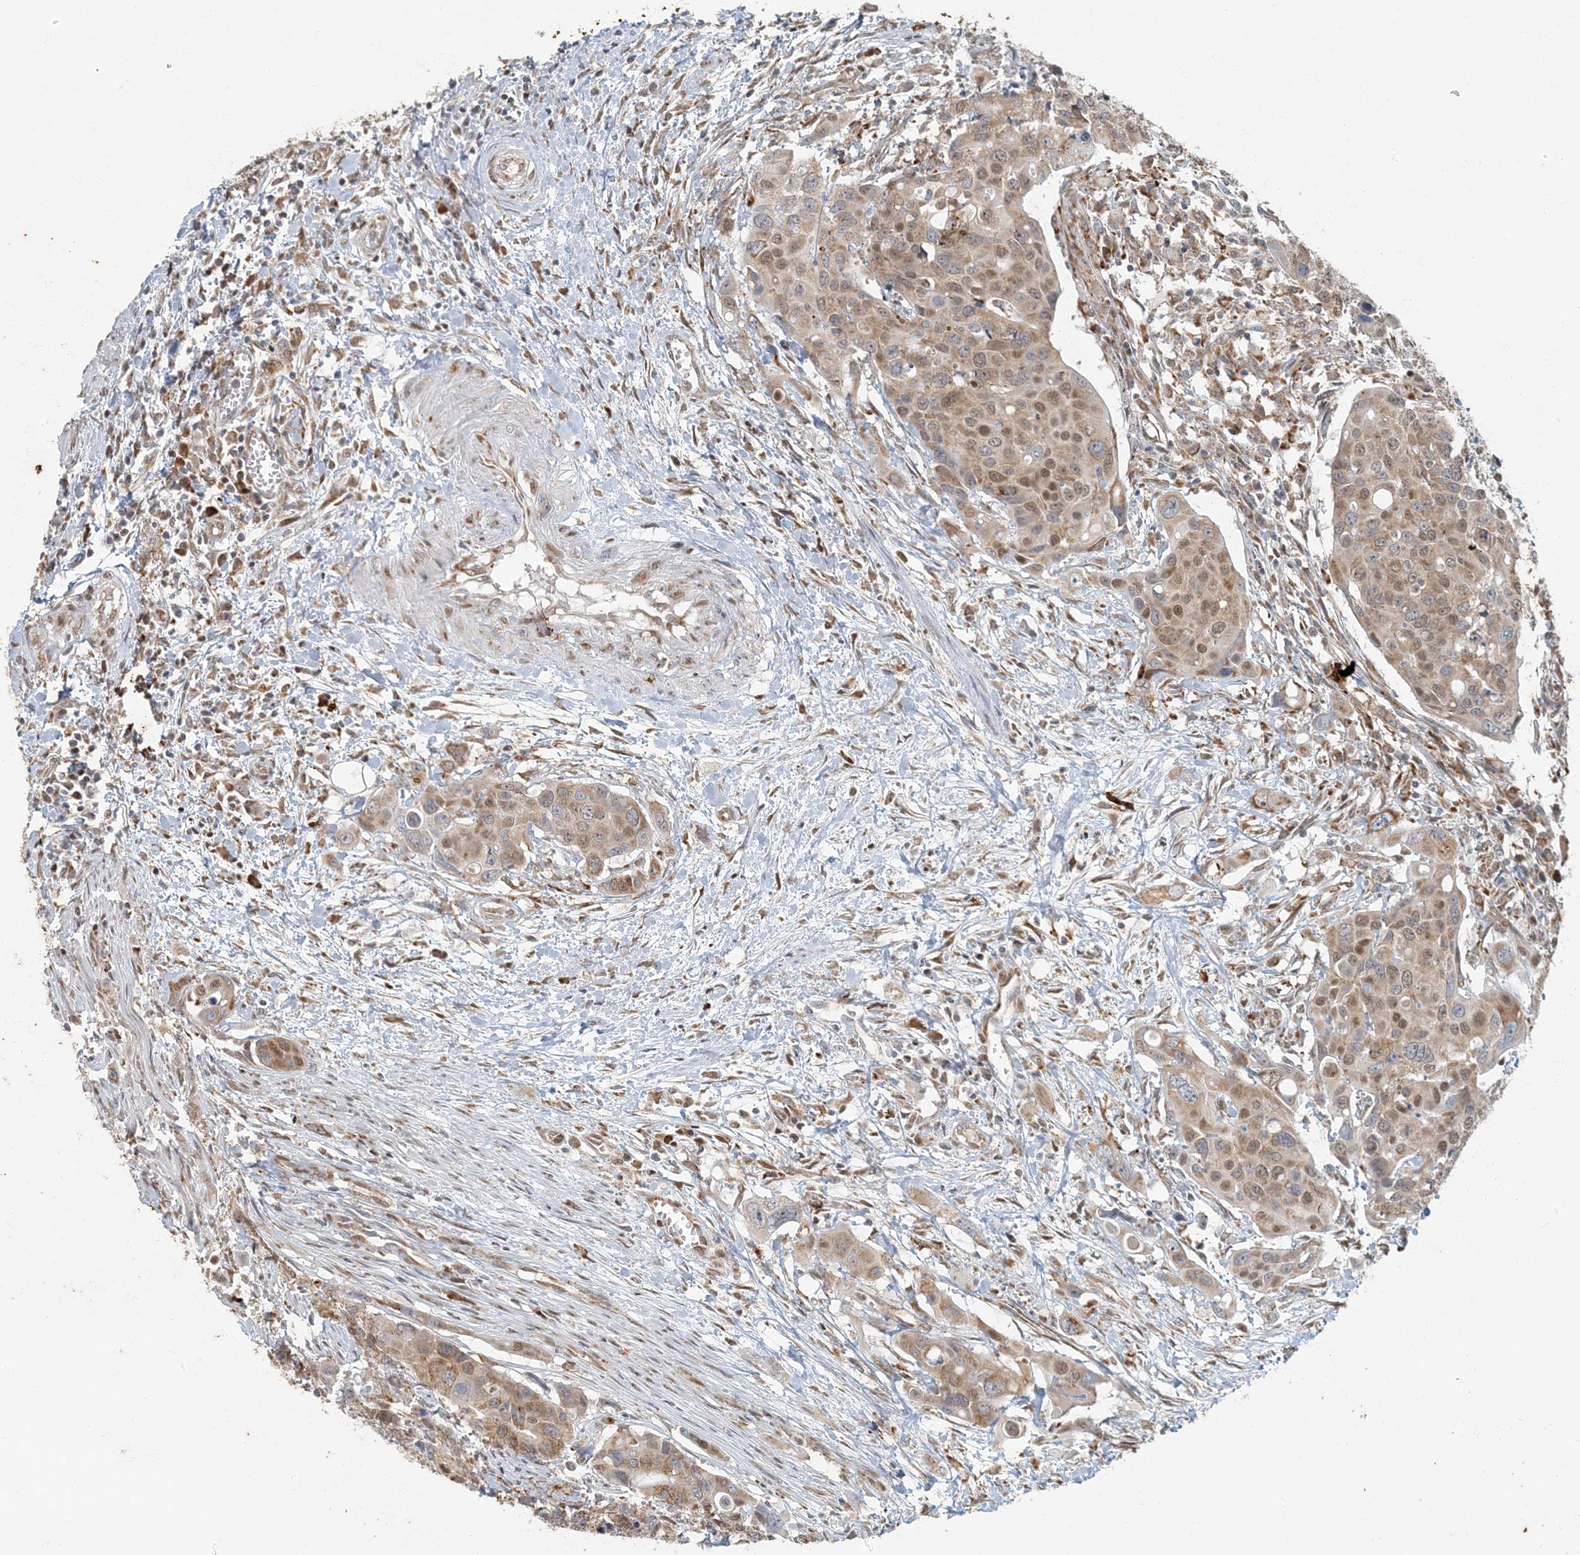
{"staining": {"intensity": "moderate", "quantity": ">75%", "location": "cytoplasmic/membranous,nuclear"}, "tissue": "colorectal cancer", "cell_type": "Tumor cells", "image_type": "cancer", "snomed": [{"axis": "morphology", "description": "Adenocarcinoma, NOS"}, {"axis": "topography", "description": "Colon"}], "caption": "Moderate cytoplasmic/membranous and nuclear expression is identified in approximately >75% of tumor cells in colorectal cancer (adenocarcinoma).", "gene": "AK9", "patient": {"sex": "male", "age": 77}}